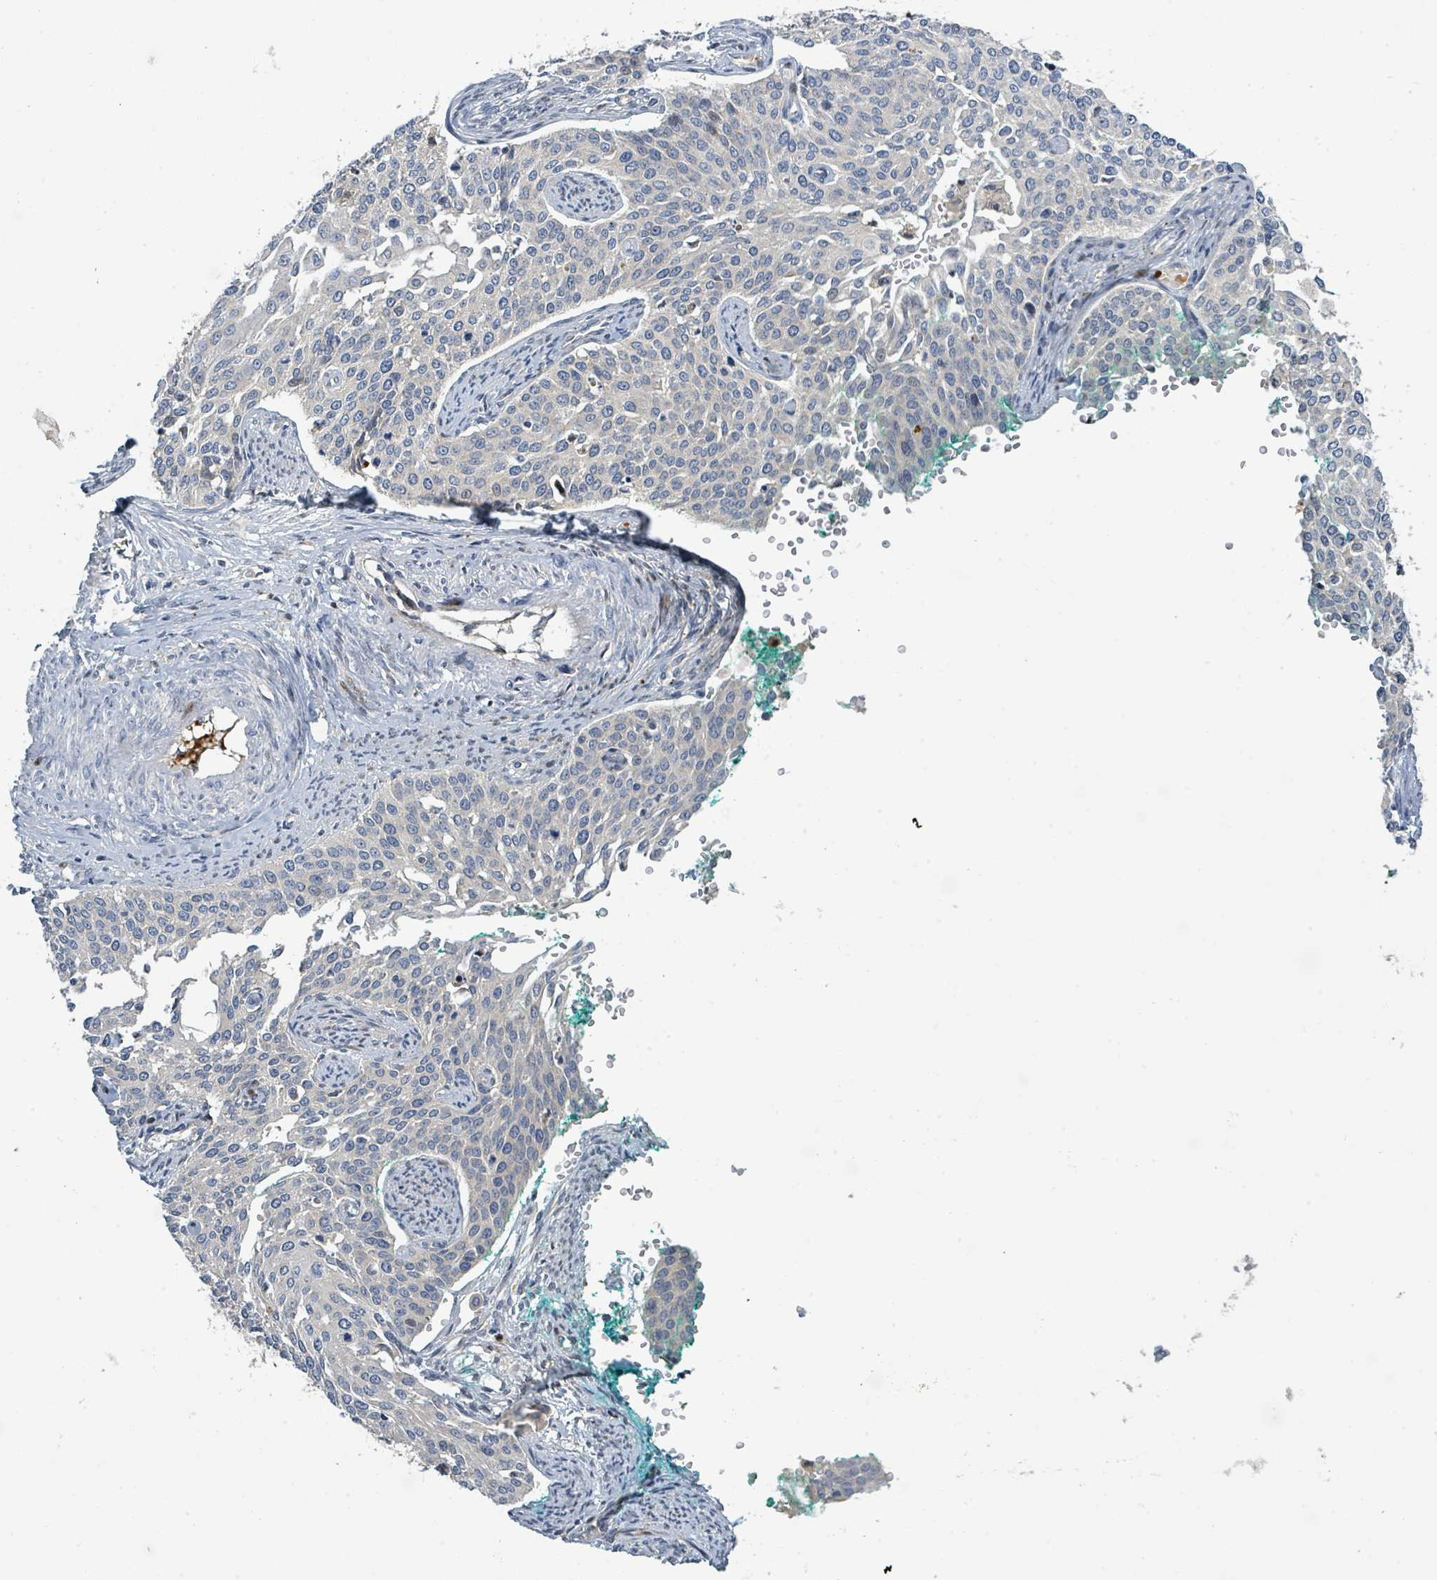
{"staining": {"intensity": "moderate", "quantity": "<25%", "location": "nuclear"}, "tissue": "cervical cancer", "cell_type": "Tumor cells", "image_type": "cancer", "snomed": [{"axis": "morphology", "description": "Squamous cell carcinoma, NOS"}, {"axis": "topography", "description": "Cervix"}], "caption": "An immunohistochemistry (IHC) image of neoplastic tissue is shown. Protein staining in brown labels moderate nuclear positivity in squamous cell carcinoma (cervical) within tumor cells. (DAB (3,3'-diaminobenzidine) IHC with brightfield microscopy, high magnification).", "gene": "CFAP210", "patient": {"sex": "female", "age": 44}}